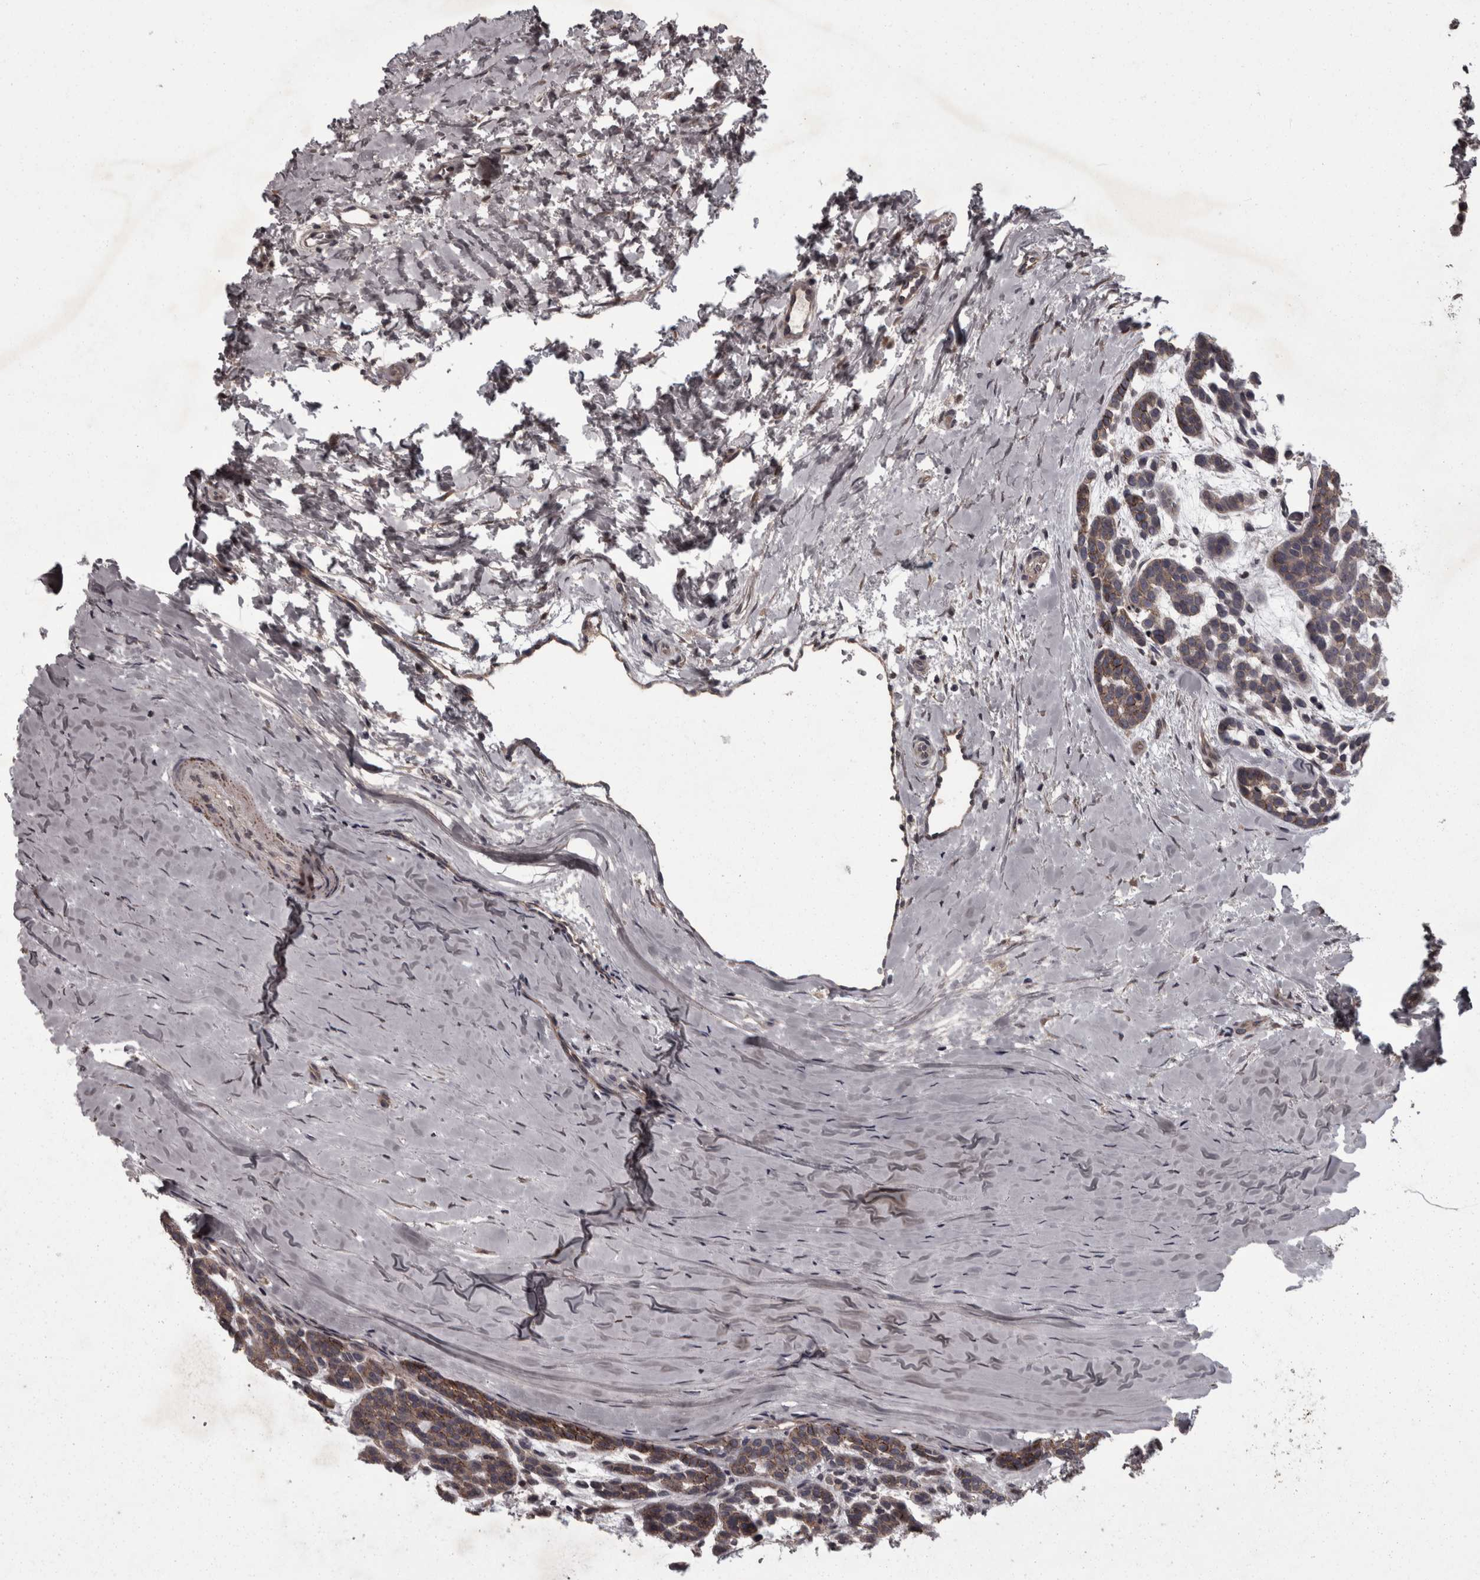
{"staining": {"intensity": "weak", "quantity": ">75%", "location": "cytoplasmic/membranous"}, "tissue": "head and neck cancer", "cell_type": "Tumor cells", "image_type": "cancer", "snomed": [{"axis": "morphology", "description": "Adenocarcinoma, NOS"}, {"axis": "morphology", "description": "Adenoma, NOS"}, {"axis": "topography", "description": "Head-Neck"}], "caption": "The photomicrograph shows a brown stain indicating the presence of a protein in the cytoplasmic/membranous of tumor cells in head and neck cancer (adenoma).", "gene": "PCDH17", "patient": {"sex": "female", "age": 55}}